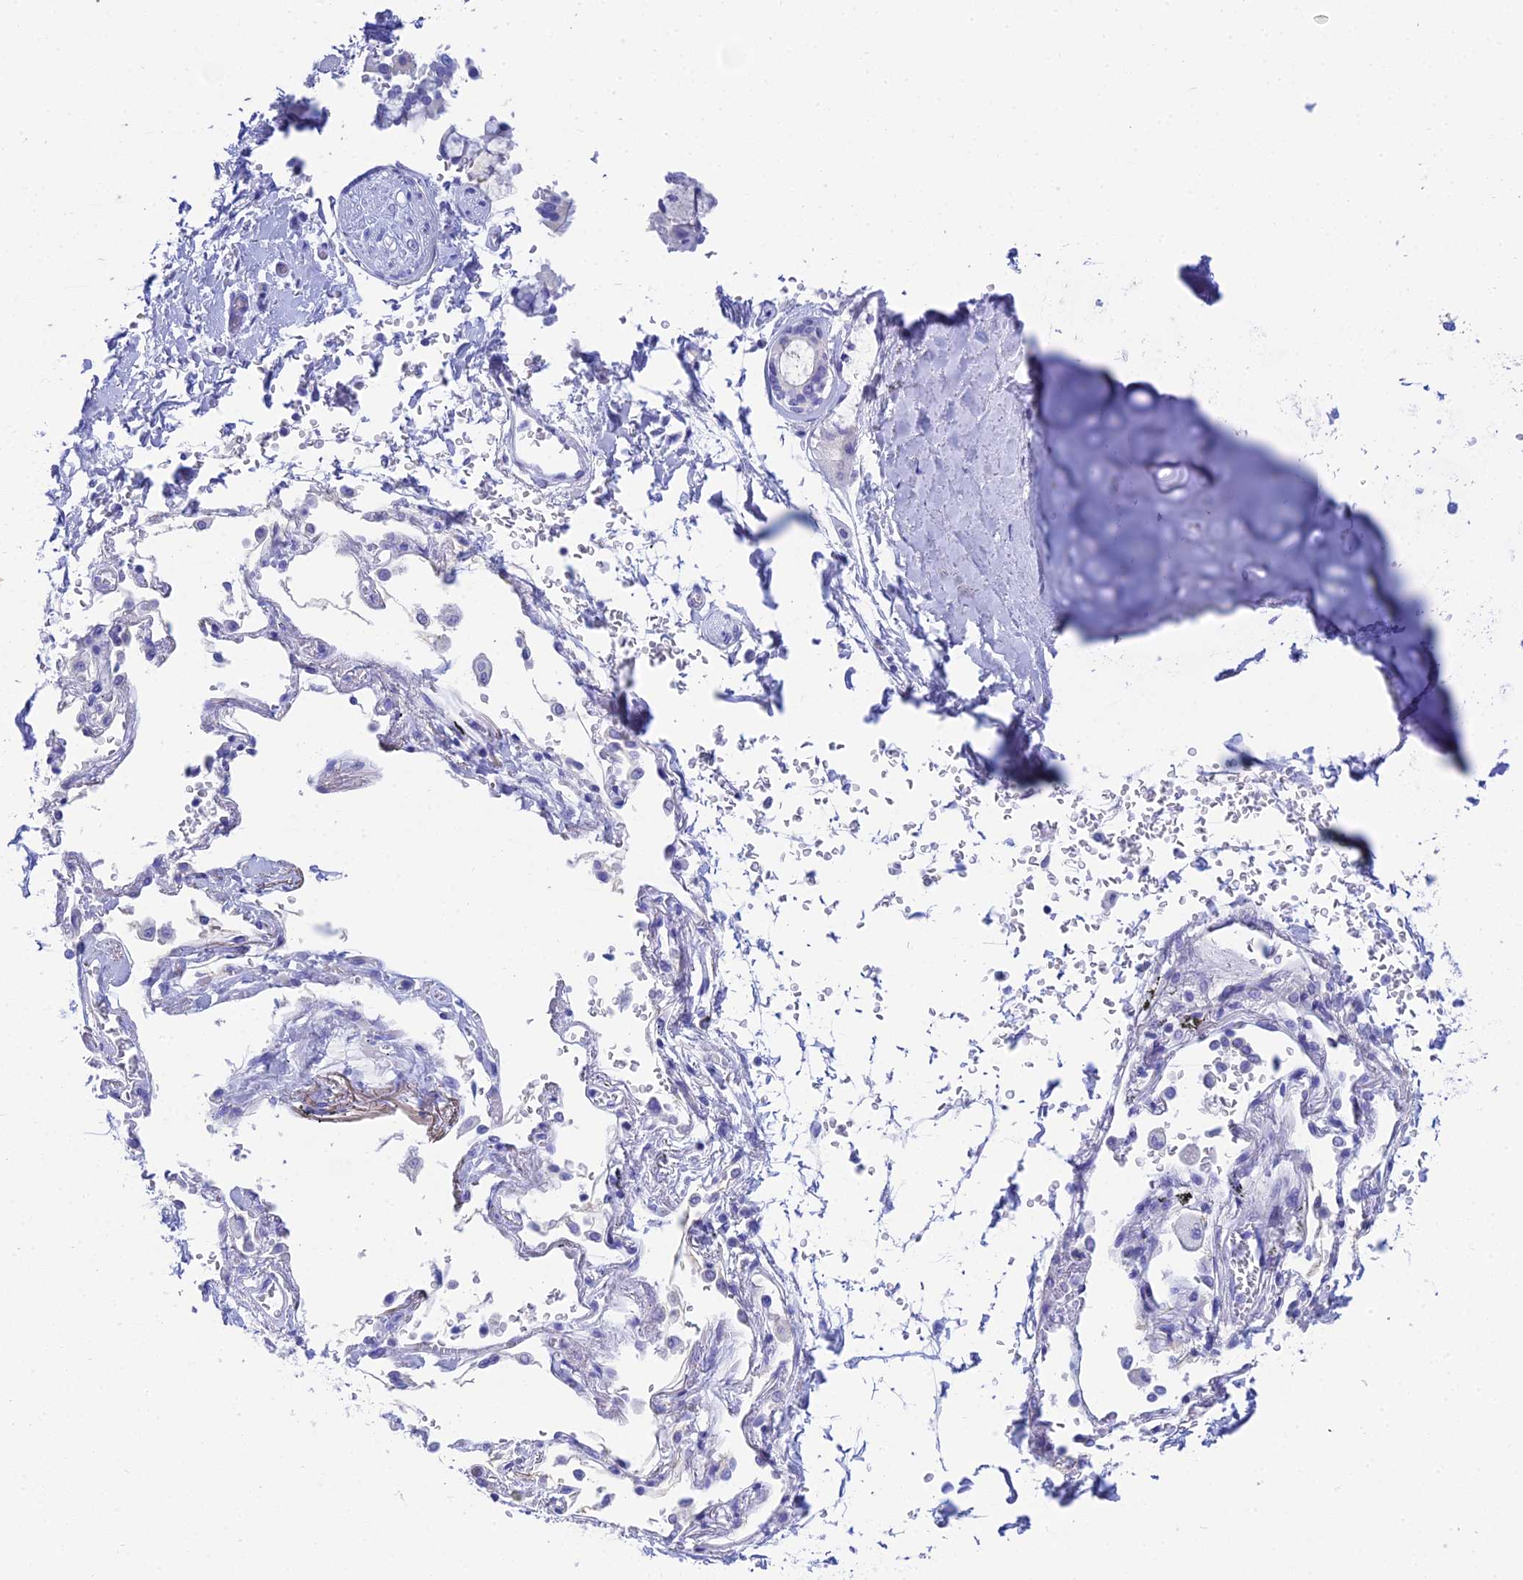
{"staining": {"intensity": "negative", "quantity": "none", "location": "none"}, "tissue": "adipose tissue", "cell_type": "Adipocytes", "image_type": "normal", "snomed": [{"axis": "morphology", "description": "Normal tissue, NOS"}, {"axis": "topography", "description": "Cartilage tissue"}], "caption": "This micrograph is of benign adipose tissue stained with immunohistochemistry (IHC) to label a protein in brown with the nuclei are counter-stained blue. There is no expression in adipocytes.", "gene": "REG1A", "patient": {"sex": "male", "age": 73}}